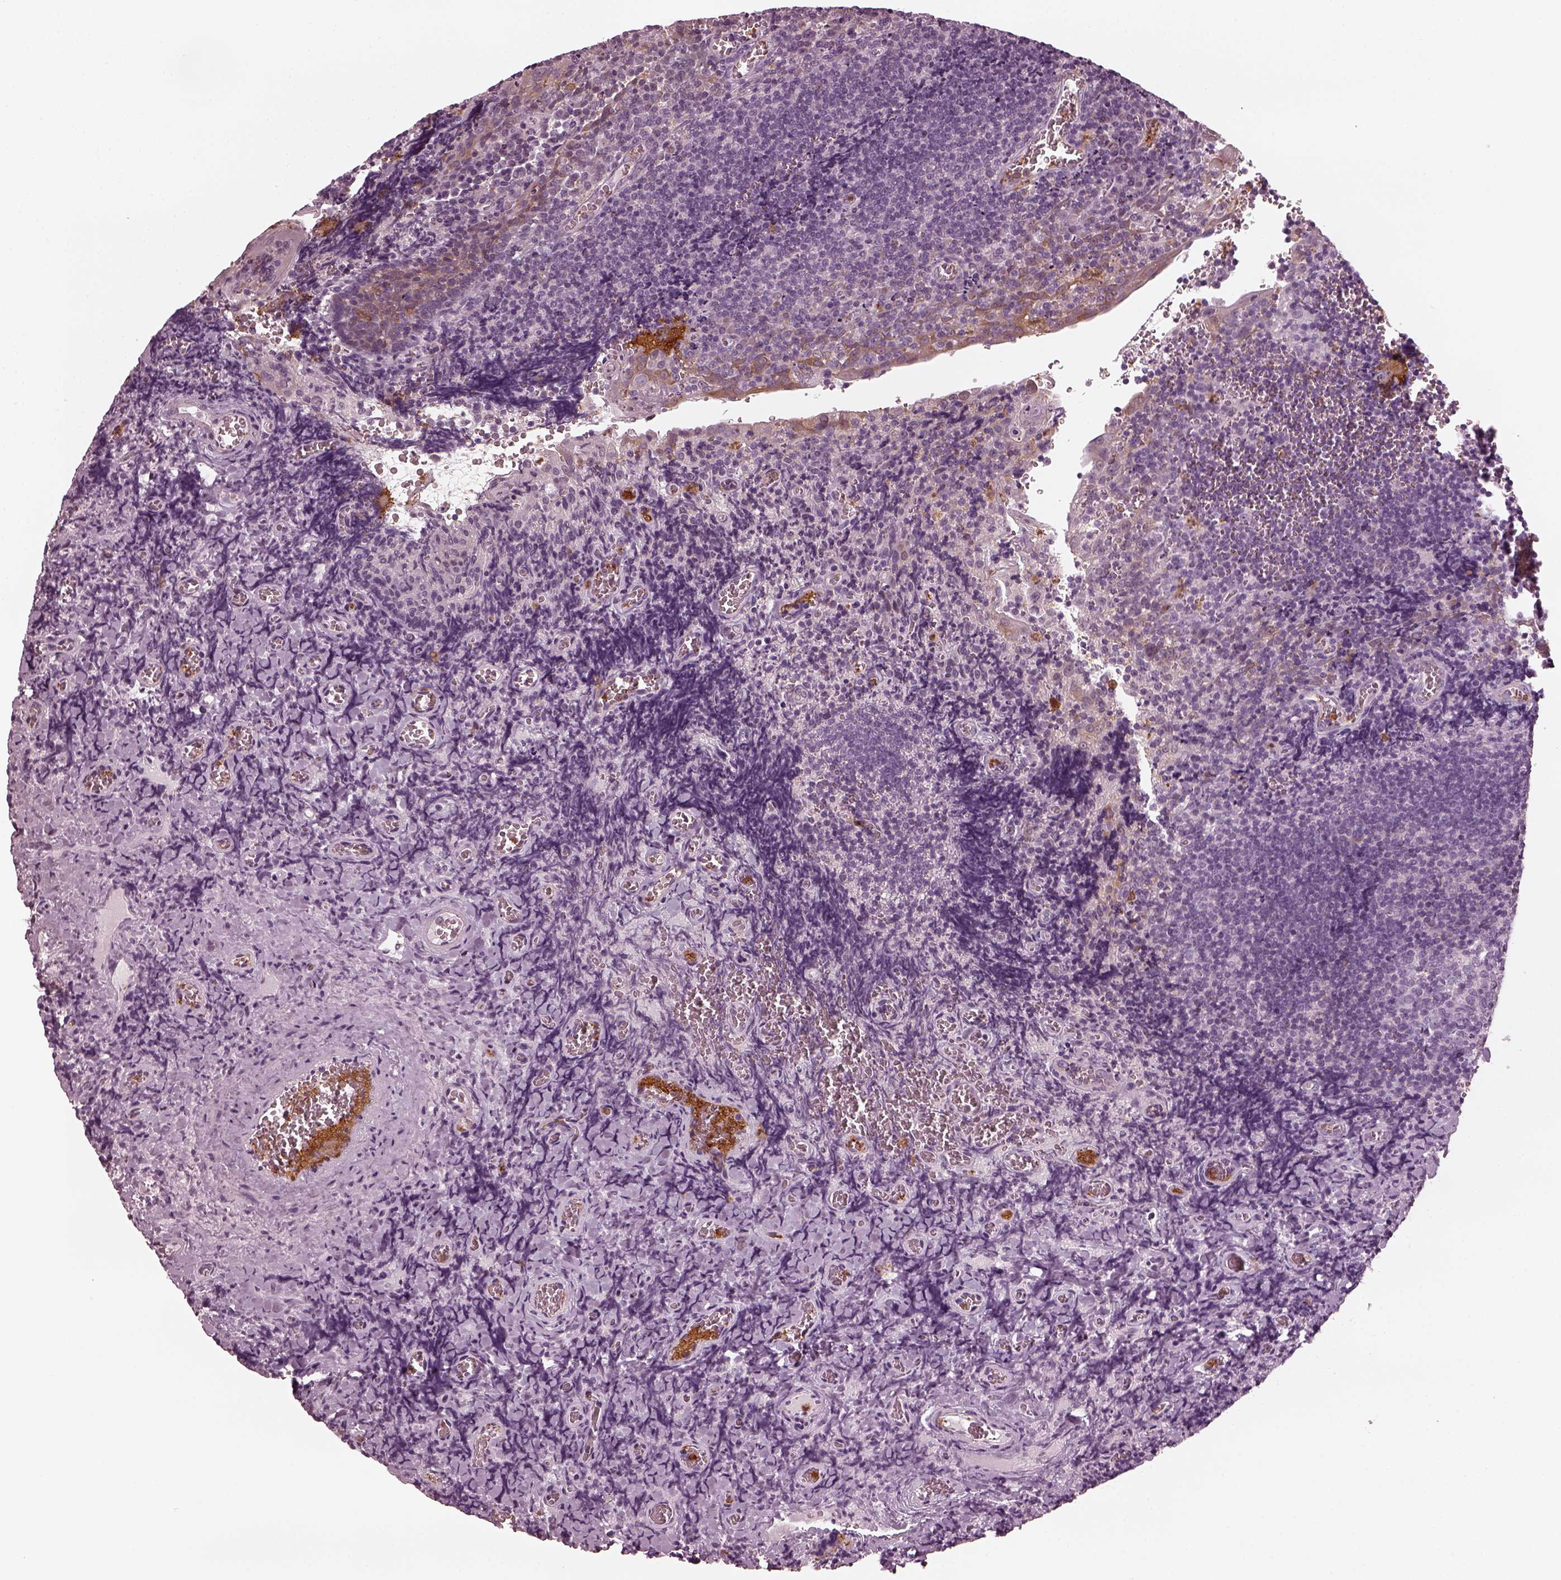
{"staining": {"intensity": "negative", "quantity": "none", "location": "none"}, "tissue": "tonsil", "cell_type": "Germinal center cells", "image_type": "normal", "snomed": [{"axis": "morphology", "description": "Normal tissue, NOS"}, {"axis": "morphology", "description": "Inflammation, NOS"}, {"axis": "topography", "description": "Tonsil"}], "caption": "Immunohistochemical staining of unremarkable tonsil displays no significant positivity in germinal center cells.", "gene": "PSTPIP2", "patient": {"sex": "female", "age": 31}}